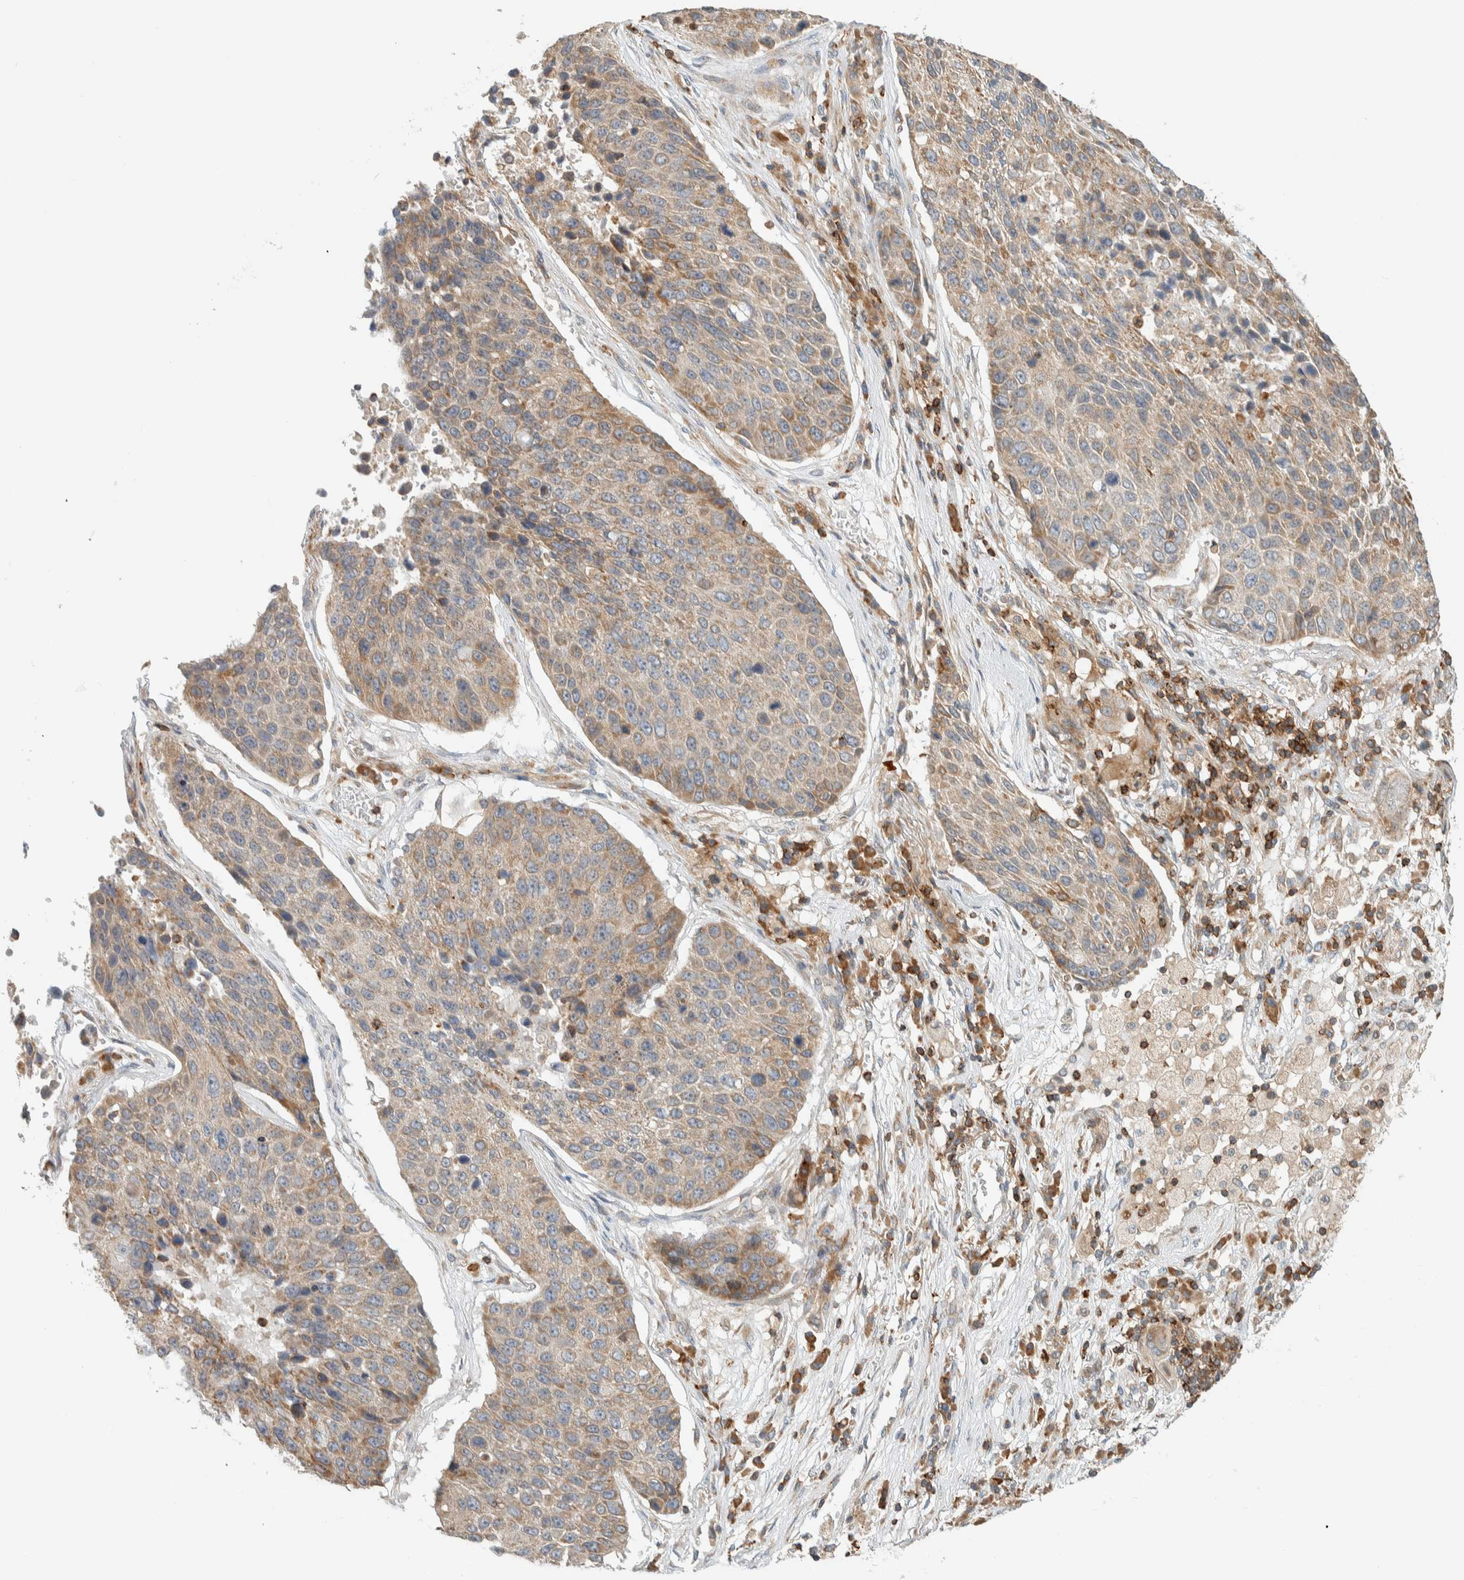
{"staining": {"intensity": "weak", "quantity": ">75%", "location": "cytoplasmic/membranous"}, "tissue": "lung cancer", "cell_type": "Tumor cells", "image_type": "cancer", "snomed": [{"axis": "morphology", "description": "Squamous cell carcinoma, NOS"}, {"axis": "topography", "description": "Lung"}], "caption": "Immunohistochemistry (IHC) staining of lung cancer (squamous cell carcinoma), which shows low levels of weak cytoplasmic/membranous staining in about >75% of tumor cells indicating weak cytoplasmic/membranous protein staining. The staining was performed using DAB (brown) for protein detection and nuclei were counterstained in hematoxylin (blue).", "gene": "CCDC57", "patient": {"sex": "male", "age": 61}}